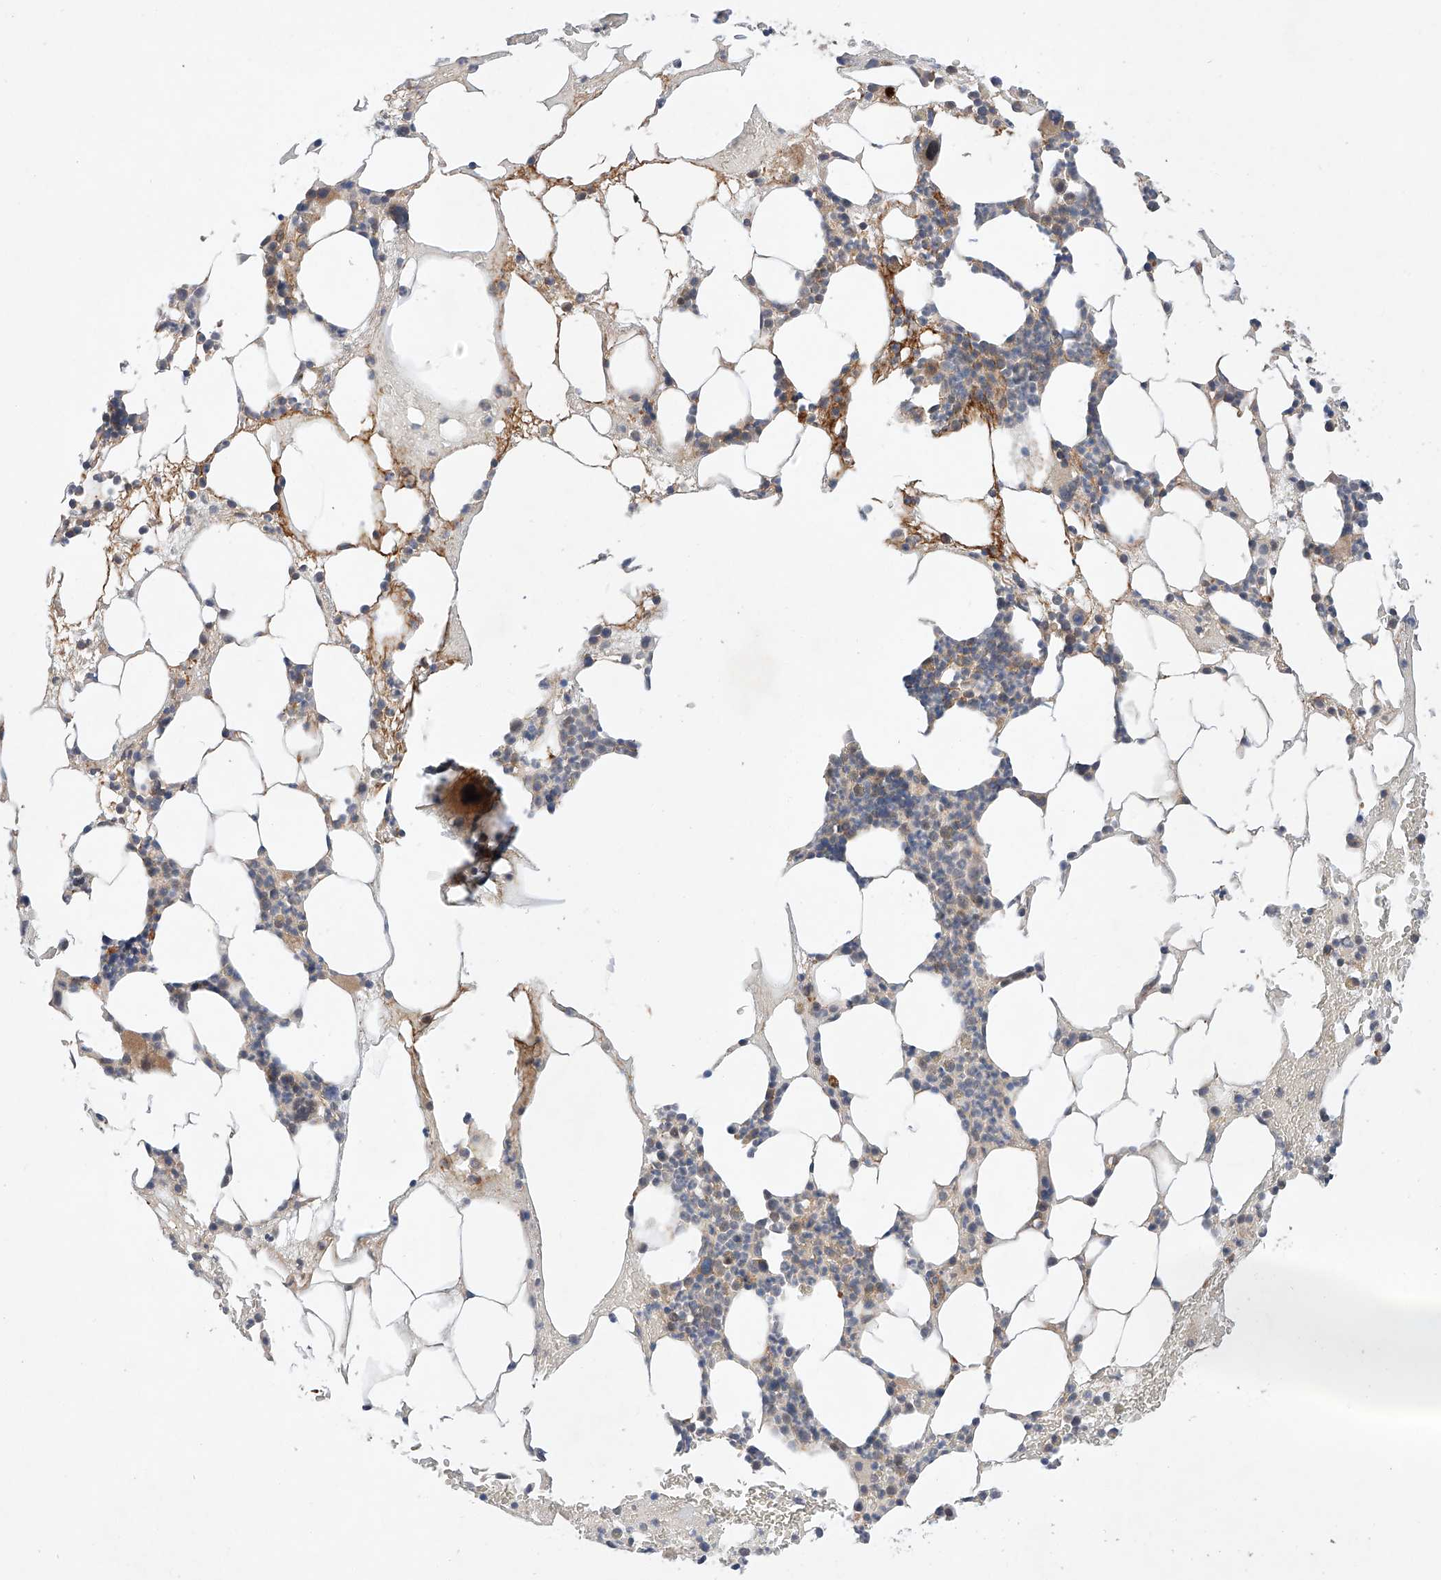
{"staining": {"intensity": "strong", "quantity": "<25%", "location": "cytoplasmic/membranous"}, "tissue": "bone marrow", "cell_type": "Hematopoietic cells", "image_type": "normal", "snomed": [{"axis": "morphology", "description": "Normal tissue, NOS"}, {"axis": "morphology", "description": "Inflammation, NOS"}, {"axis": "topography", "description": "Bone marrow"}], "caption": "This is a micrograph of immunohistochemistry (IHC) staining of normal bone marrow, which shows strong positivity in the cytoplasmic/membranous of hematopoietic cells.", "gene": "RAB23", "patient": {"sex": "female", "age": 78}}